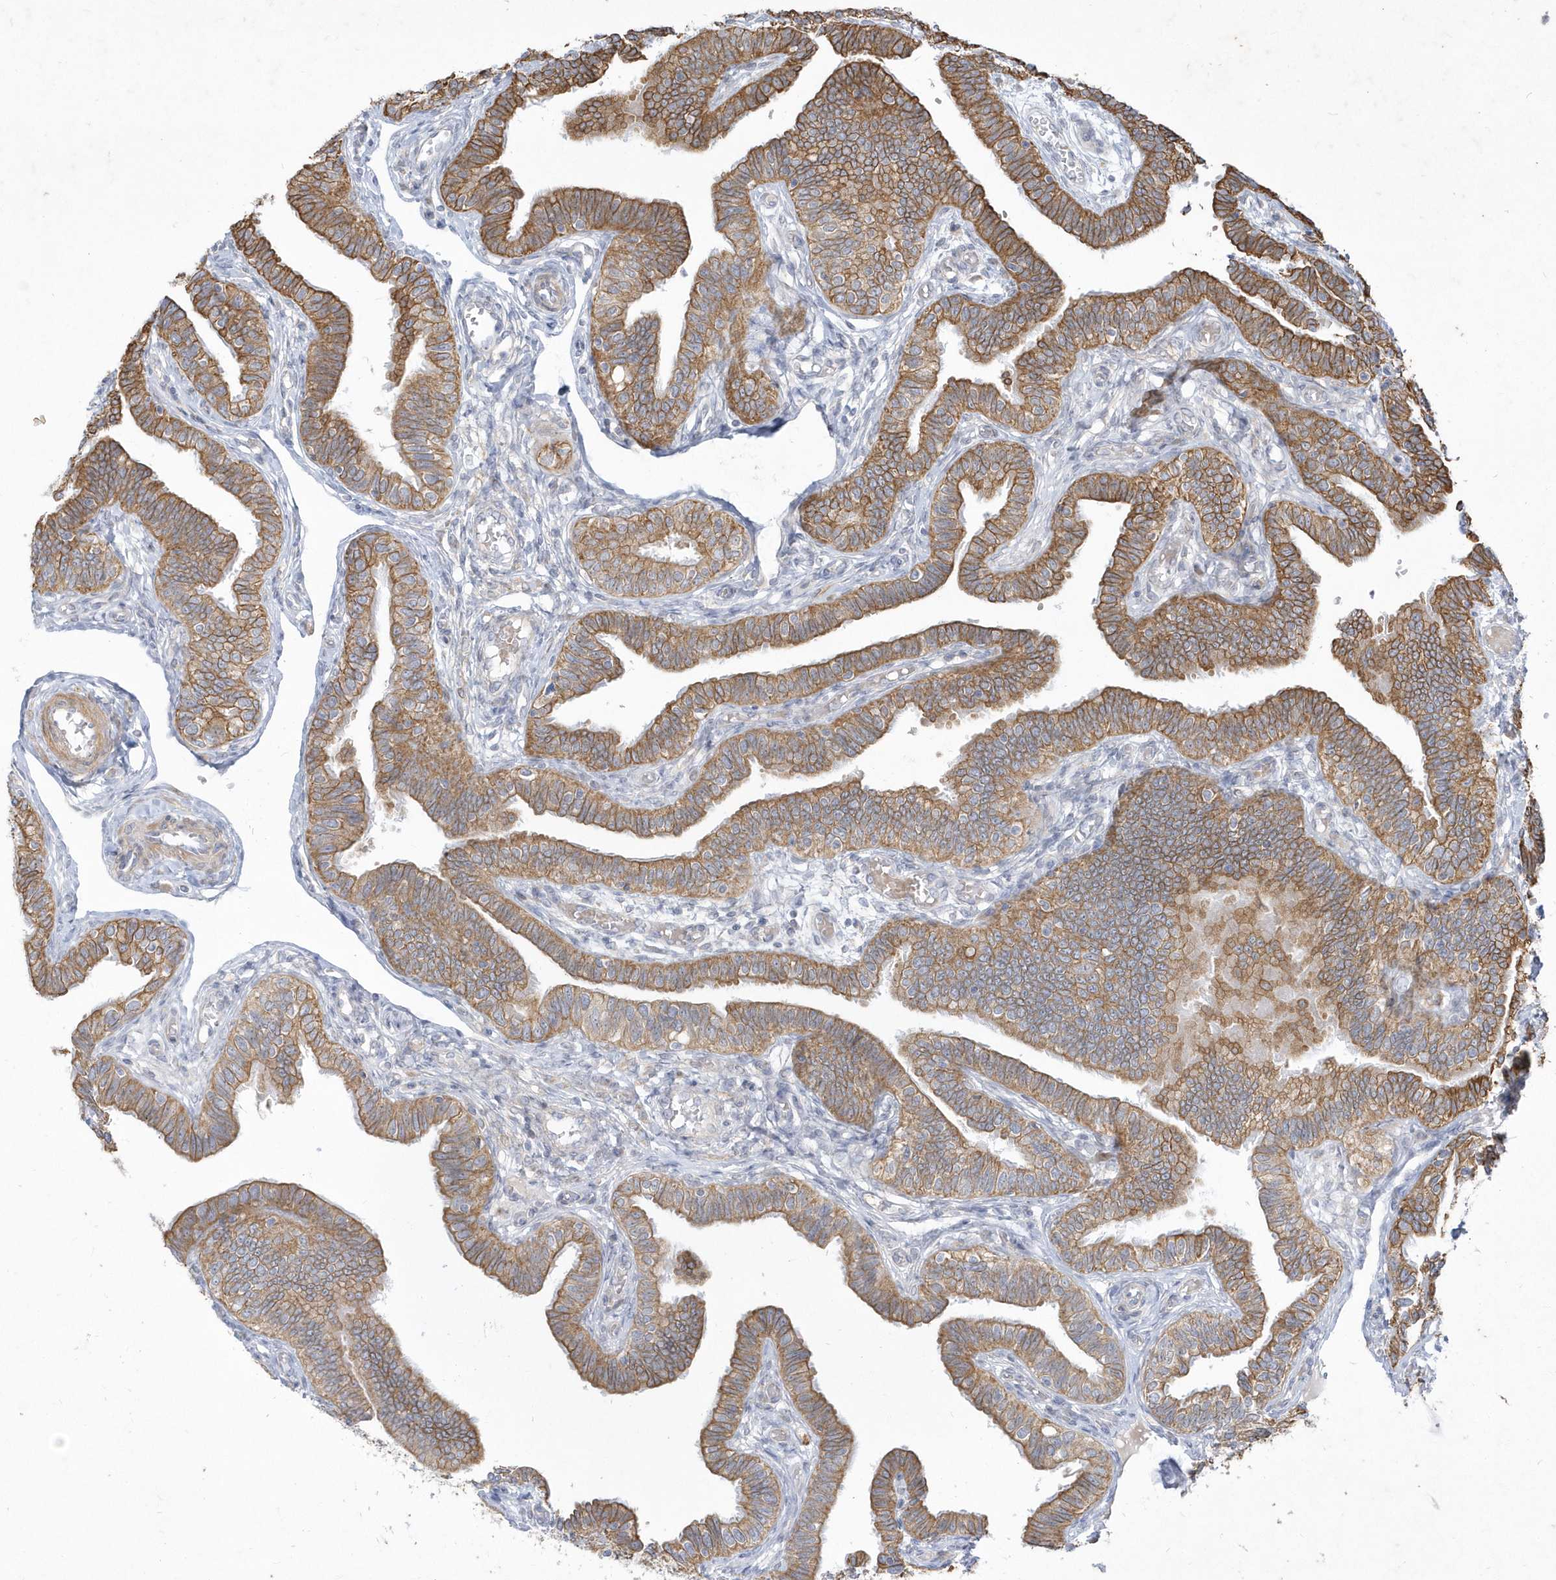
{"staining": {"intensity": "strong", "quantity": ">75%", "location": "cytoplasmic/membranous"}, "tissue": "fallopian tube", "cell_type": "Glandular cells", "image_type": "normal", "snomed": [{"axis": "morphology", "description": "Normal tissue, NOS"}, {"axis": "topography", "description": "Fallopian tube"}], "caption": "Fallopian tube stained for a protein (brown) shows strong cytoplasmic/membranous positive expression in about >75% of glandular cells.", "gene": "LARS1", "patient": {"sex": "female", "age": 39}}